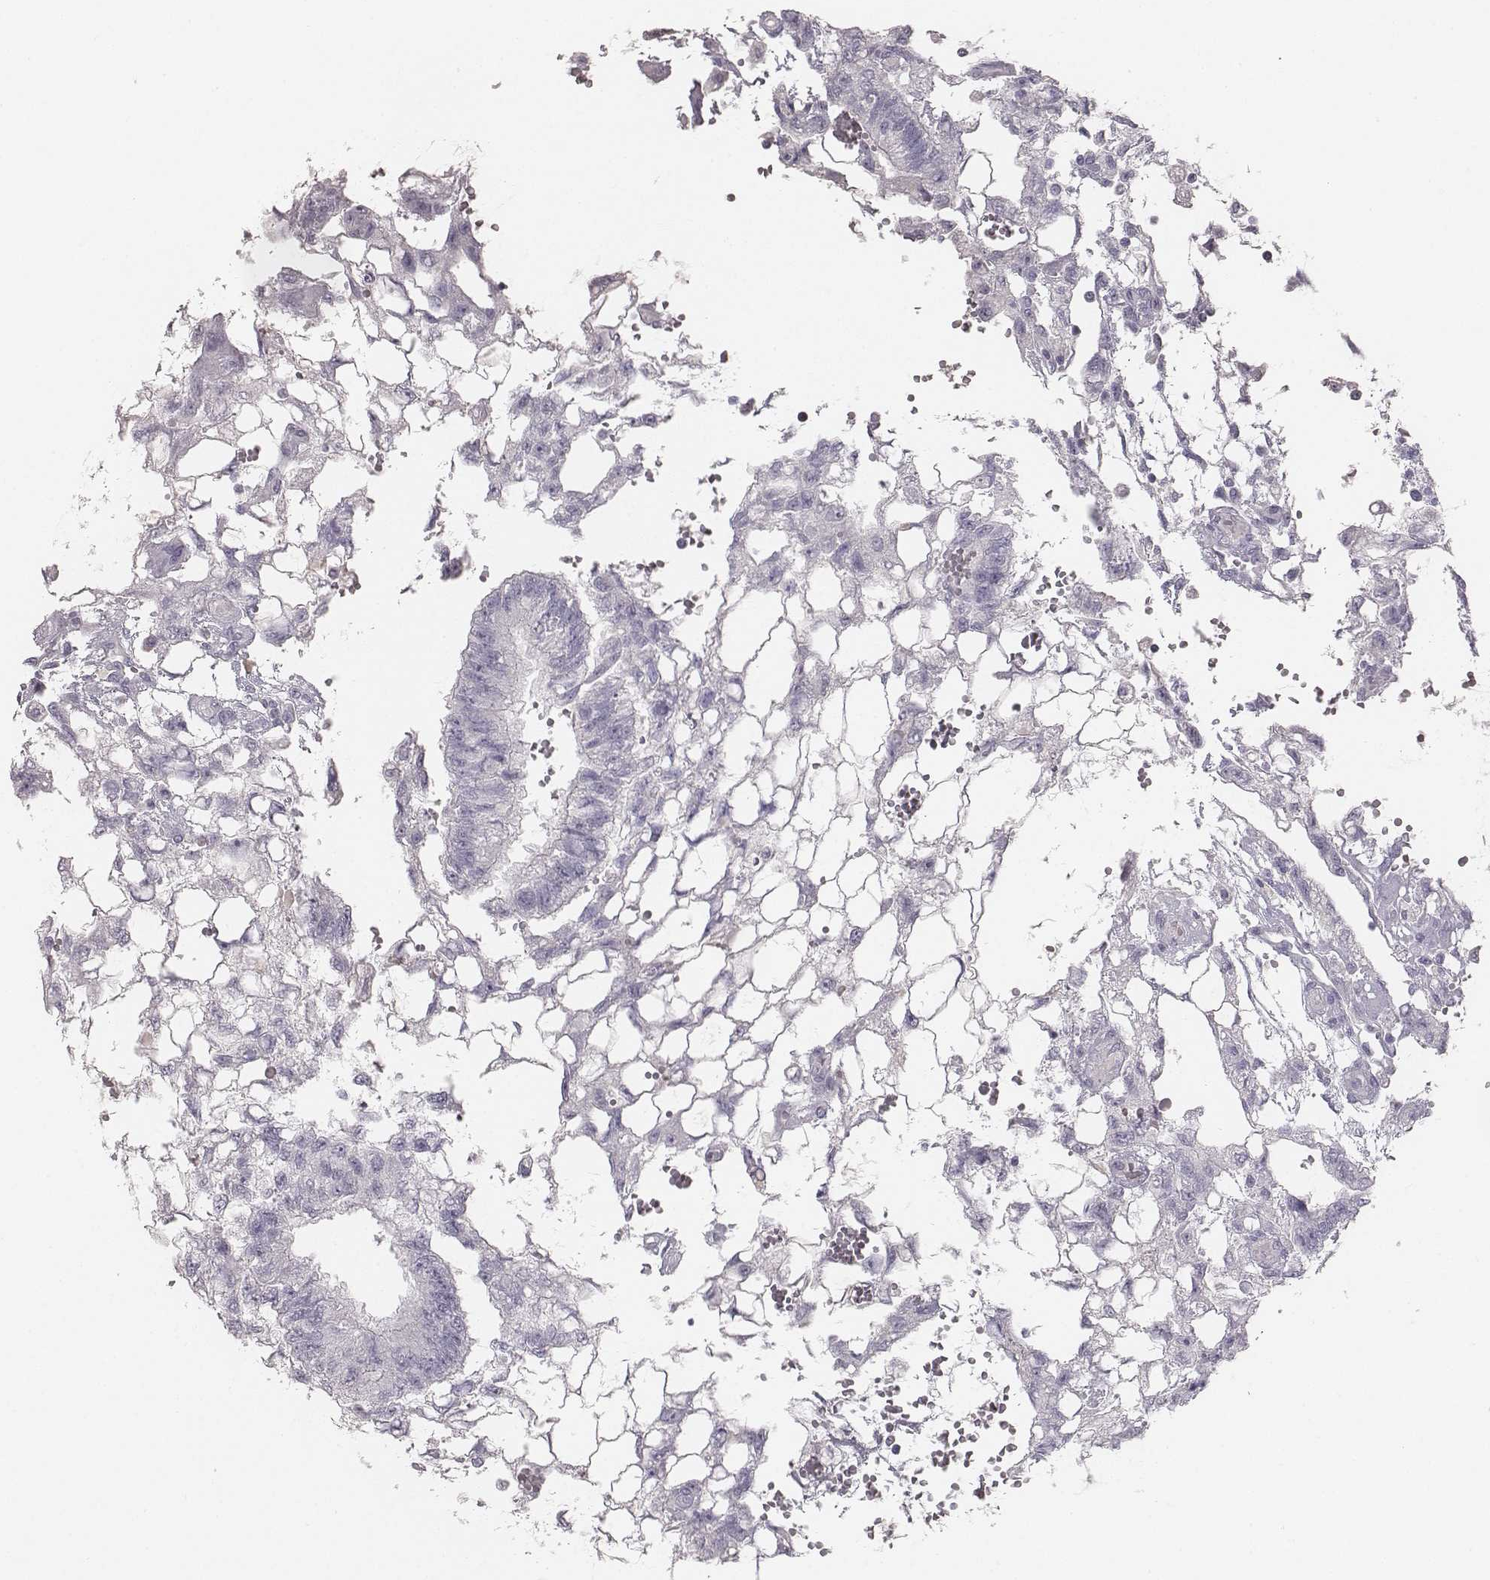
{"staining": {"intensity": "negative", "quantity": "none", "location": "none"}, "tissue": "testis cancer", "cell_type": "Tumor cells", "image_type": "cancer", "snomed": [{"axis": "morphology", "description": "Carcinoma, Embryonal, NOS"}, {"axis": "topography", "description": "Testis"}], "caption": "This histopathology image is of testis cancer stained with IHC to label a protein in brown with the nuclei are counter-stained blue. There is no expression in tumor cells.", "gene": "MYH6", "patient": {"sex": "male", "age": 32}}